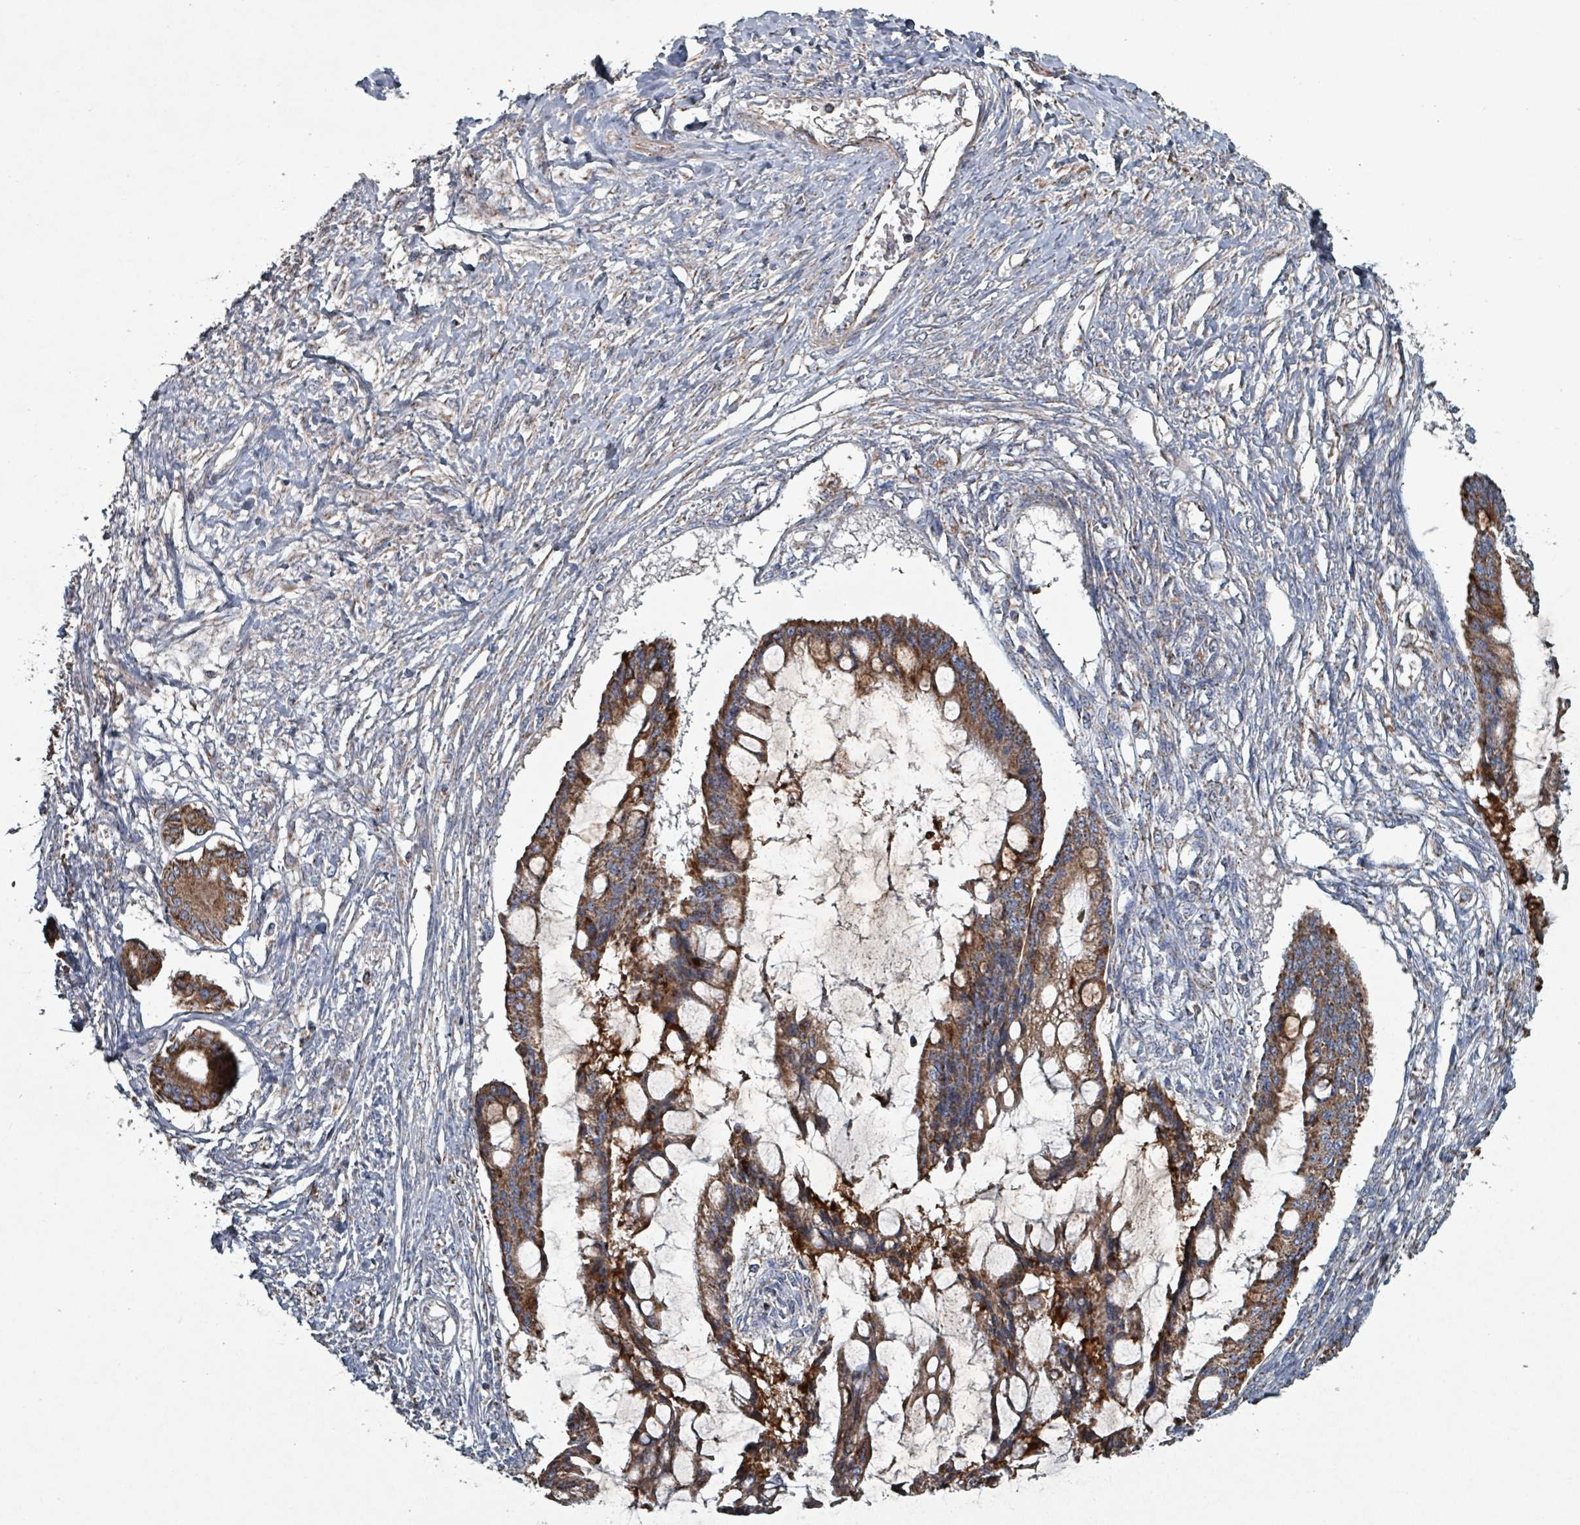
{"staining": {"intensity": "strong", "quantity": ">75%", "location": "cytoplasmic/membranous"}, "tissue": "ovarian cancer", "cell_type": "Tumor cells", "image_type": "cancer", "snomed": [{"axis": "morphology", "description": "Cystadenocarcinoma, mucinous, NOS"}, {"axis": "topography", "description": "Ovary"}], "caption": "Immunohistochemical staining of human ovarian mucinous cystadenocarcinoma shows high levels of strong cytoplasmic/membranous positivity in about >75% of tumor cells. (Stains: DAB in brown, nuclei in blue, Microscopy: brightfield microscopy at high magnification).", "gene": "ABHD18", "patient": {"sex": "female", "age": 73}}